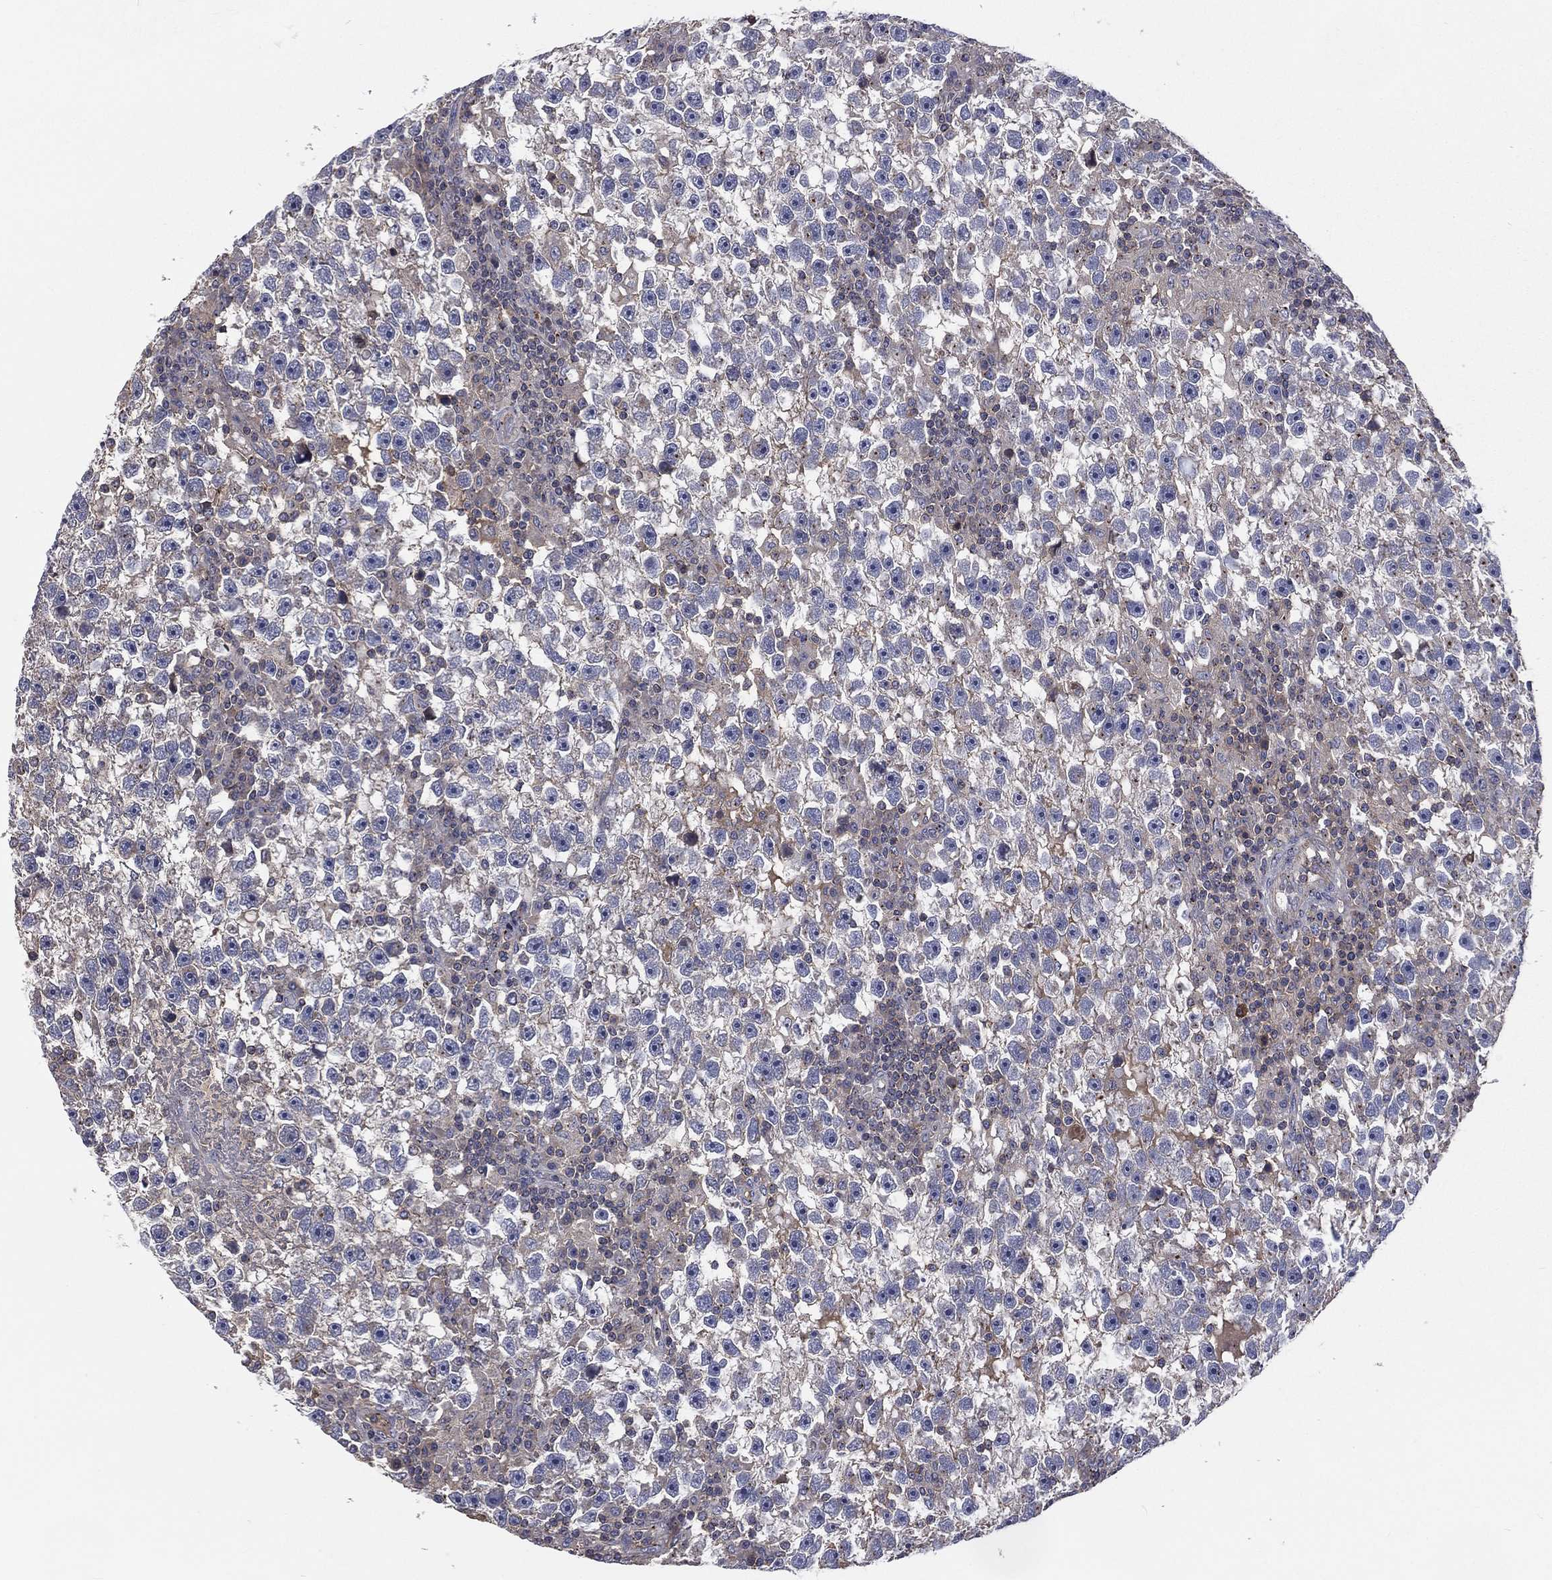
{"staining": {"intensity": "weak", "quantity": "25%-75%", "location": "cytoplasmic/membranous"}, "tissue": "testis cancer", "cell_type": "Tumor cells", "image_type": "cancer", "snomed": [{"axis": "morphology", "description": "Seminoma, NOS"}, {"axis": "topography", "description": "Testis"}], "caption": "Immunohistochemistry (IHC) photomicrograph of neoplastic tissue: human seminoma (testis) stained using immunohistochemistry reveals low levels of weak protein expression localized specifically in the cytoplasmic/membranous of tumor cells, appearing as a cytoplasmic/membranous brown color.", "gene": "CROCC", "patient": {"sex": "male", "age": 47}}